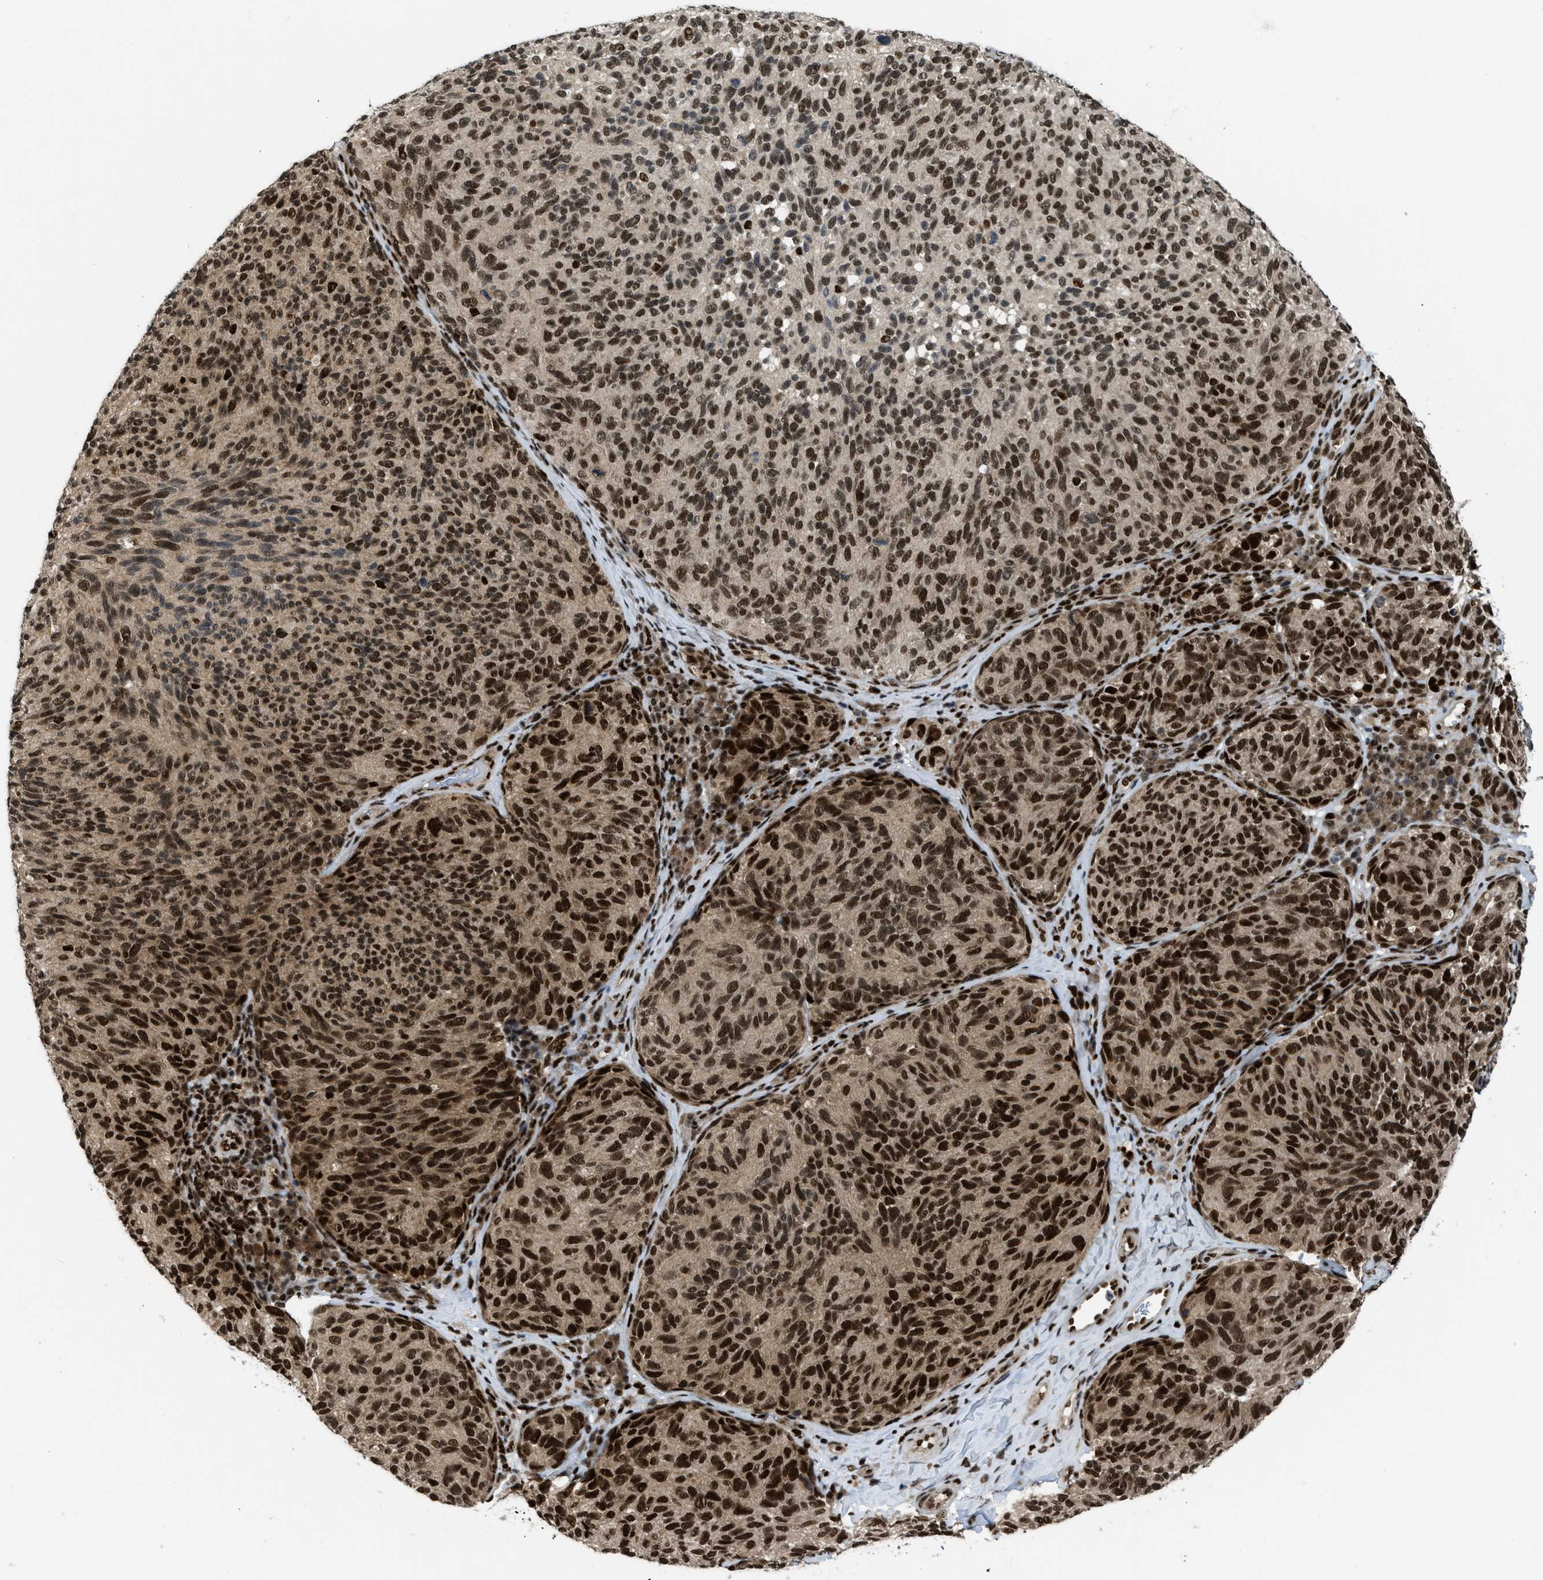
{"staining": {"intensity": "strong", "quantity": ">75%", "location": "nuclear"}, "tissue": "melanoma", "cell_type": "Tumor cells", "image_type": "cancer", "snomed": [{"axis": "morphology", "description": "Malignant melanoma, NOS"}, {"axis": "topography", "description": "Skin"}], "caption": "Protein positivity by IHC reveals strong nuclear staining in about >75% of tumor cells in melanoma.", "gene": "RFX5", "patient": {"sex": "female", "age": 73}}